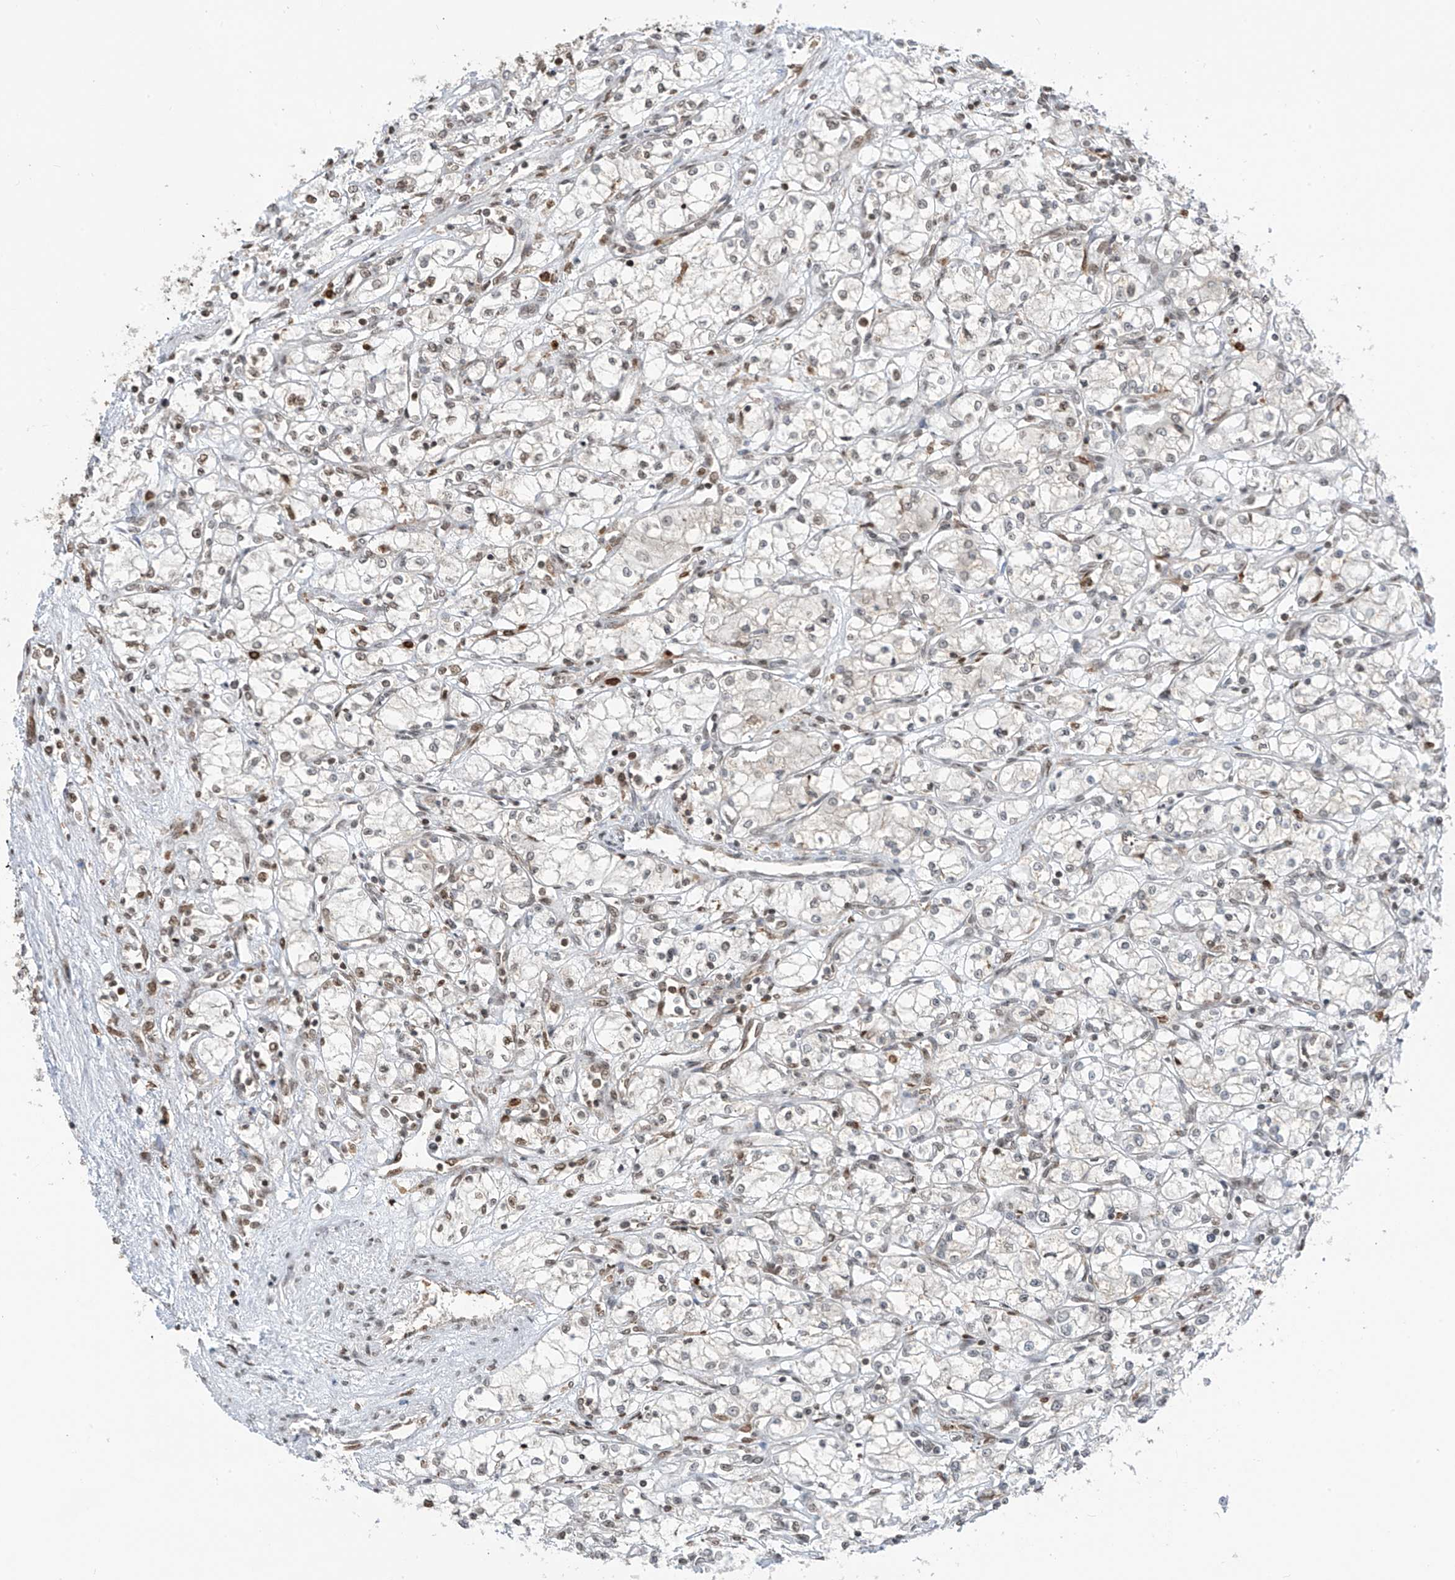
{"staining": {"intensity": "negative", "quantity": "none", "location": "none"}, "tissue": "renal cancer", "cell_type": "Tumor cells", "image_type": "cancer", "snomed": [{"axis": "morphology", "description": "Adenocarcinoma, NOS"}, {"axis": "topography", "description": "Kidney"}], "caption": "Tumor cells are negative for brown protein staining in renal cancer.", "gene": "KPNB1", "patient": {"sex": "male", "age": 59}}